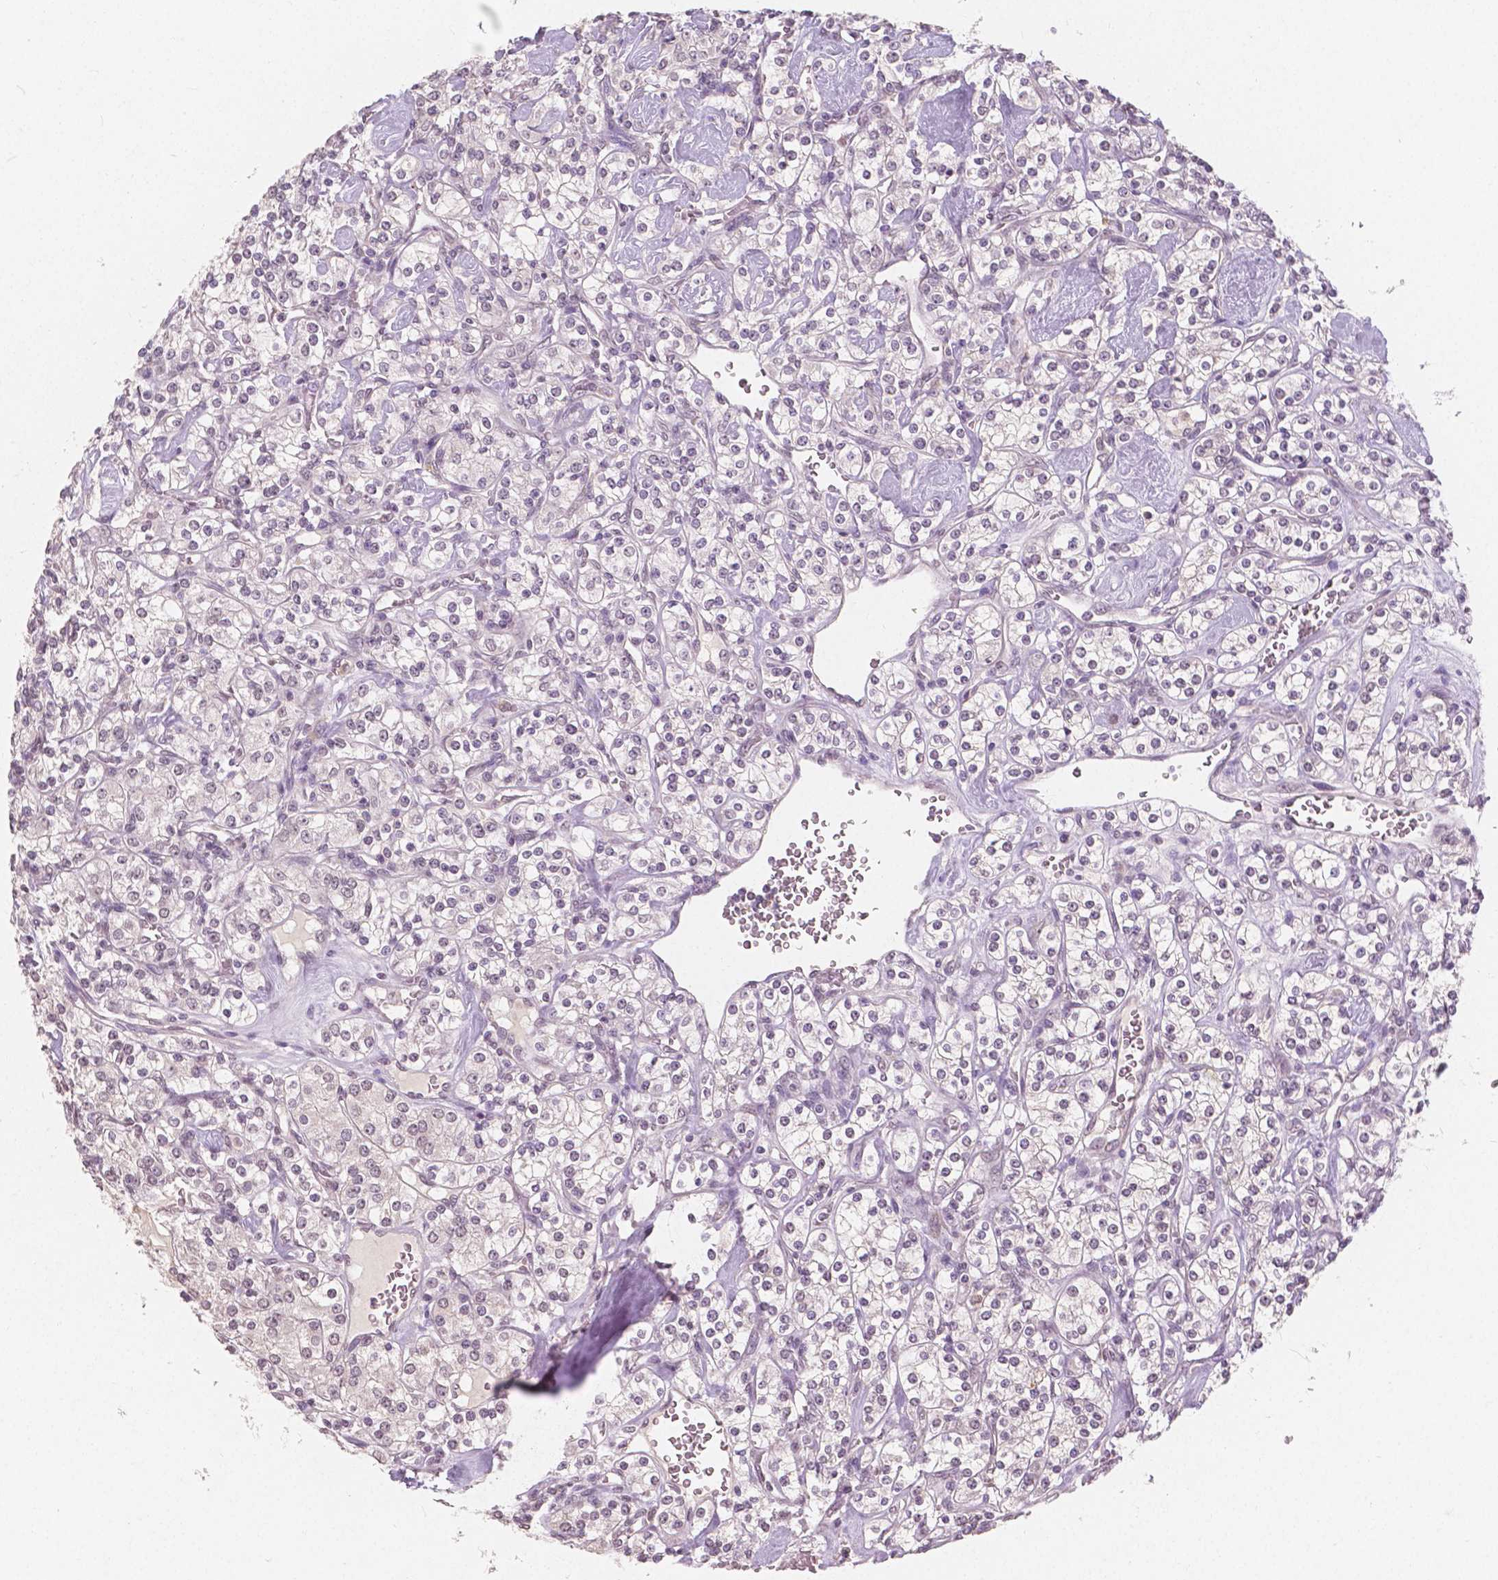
{"staining": {"intensity": "negative", "quantity": "none", "location": "none"}, "tissue": "renal cancer", "cell_type": "Tumor cells", "image_type": "cancer", "snomed": [{"axis": "morphology", "description": "Adenocarcinoma, NOS"}, {"axis": "topography", "description": "Kidney"}], "caption": "Renal adenocarcinoma was stained to show a protein in brown. There is no significant expression in tumor cells. Nuclei are stained in blue.", "gene": "NOLC1", "patient": {"sex": "male", "age": 77}}